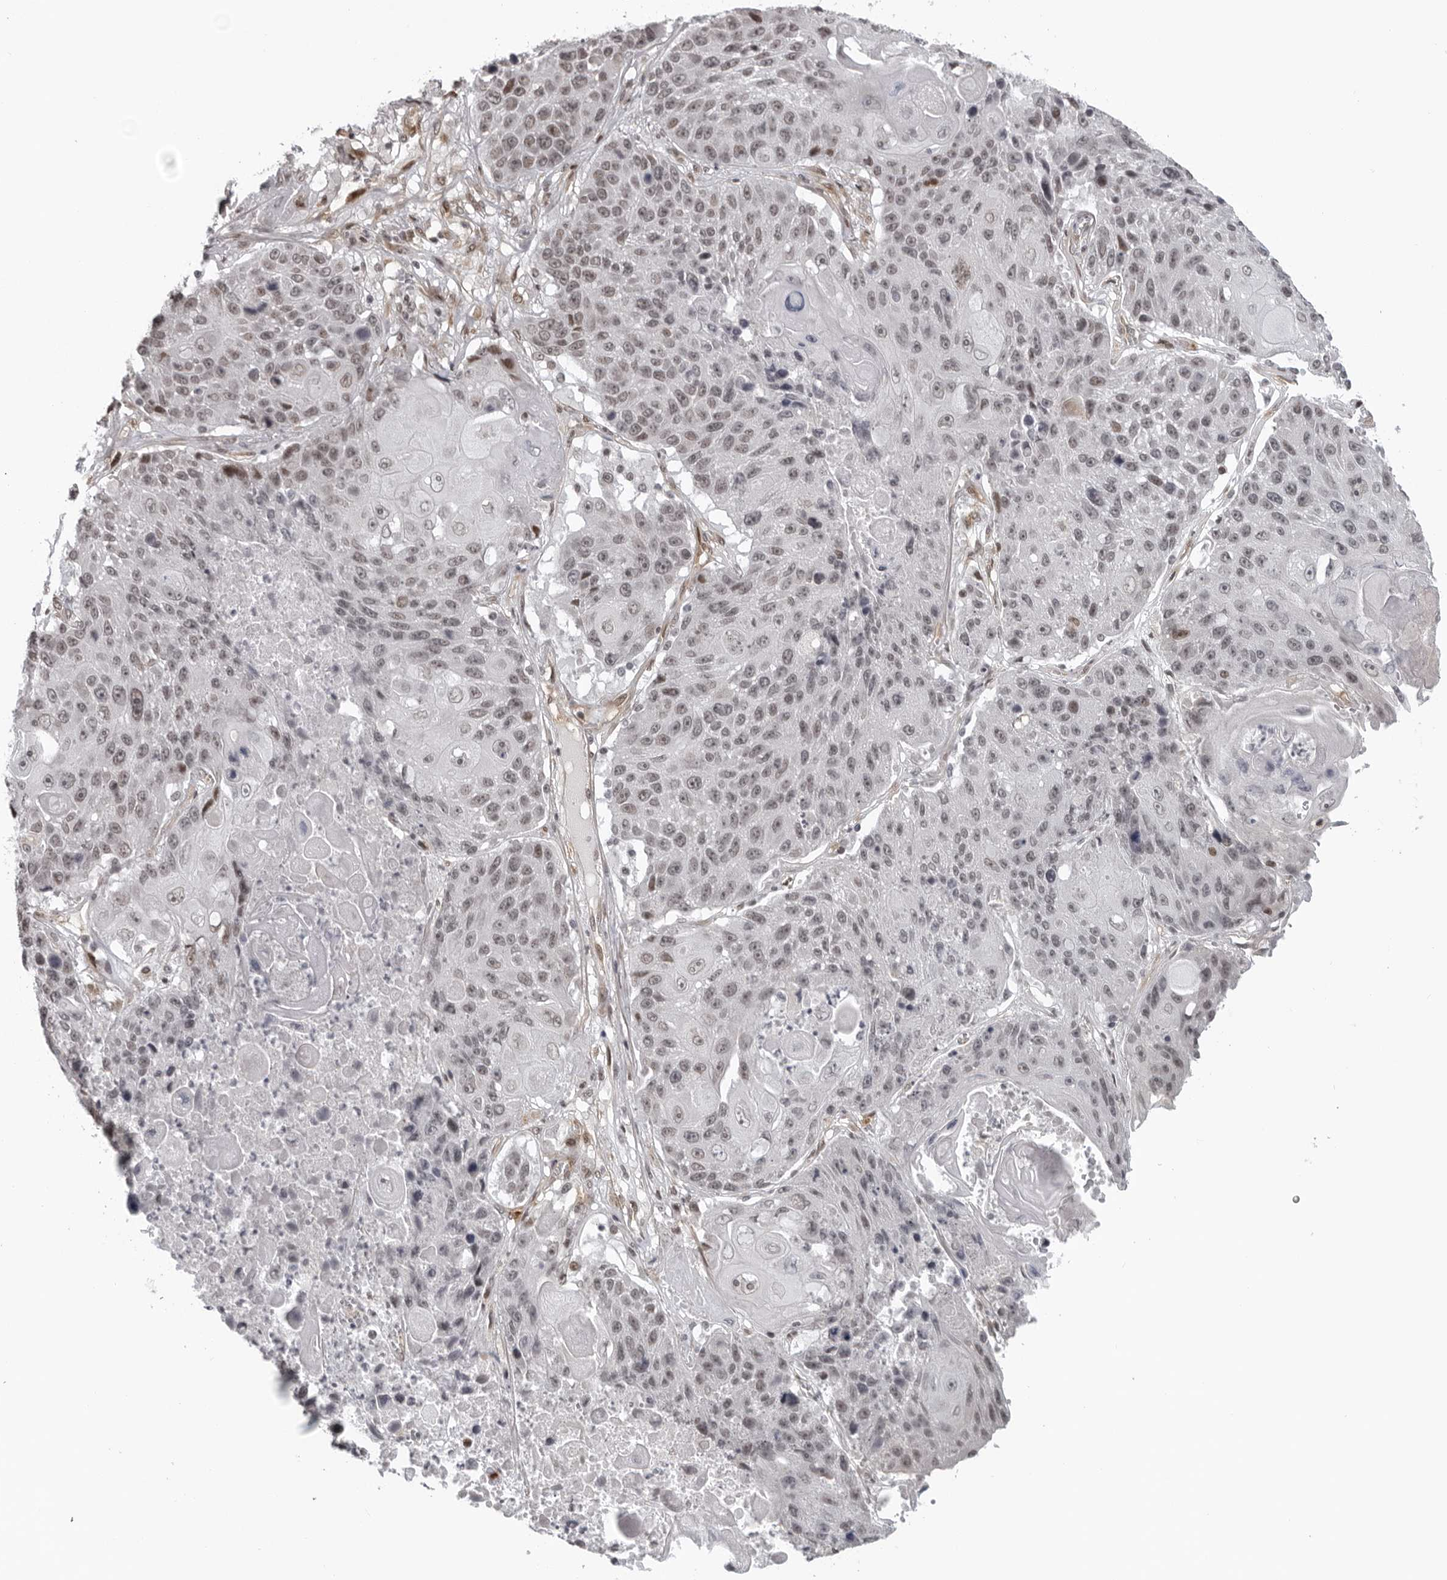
{"staining": {"intensity": "weak", "quantity": ">75%", "location": "nuclear"}, "tissue": "lung cancer", "cell_type": "Tumor cells", "image_type": "cancer", "snomed": [{"axis": "morphology", "description": "Squamous cell carcinoma, NOS"}, {"axis": "topography", "description": "Lung"}], "caption": "Weak nuclear staining for a protein is appreciated in approximately >75% of tumor cells of lung cancer (squamous cell carcinoma) using immunohistochemistry (IHC).", "gene": "MAF", "patient": {"sex": "male", "age": 61}}